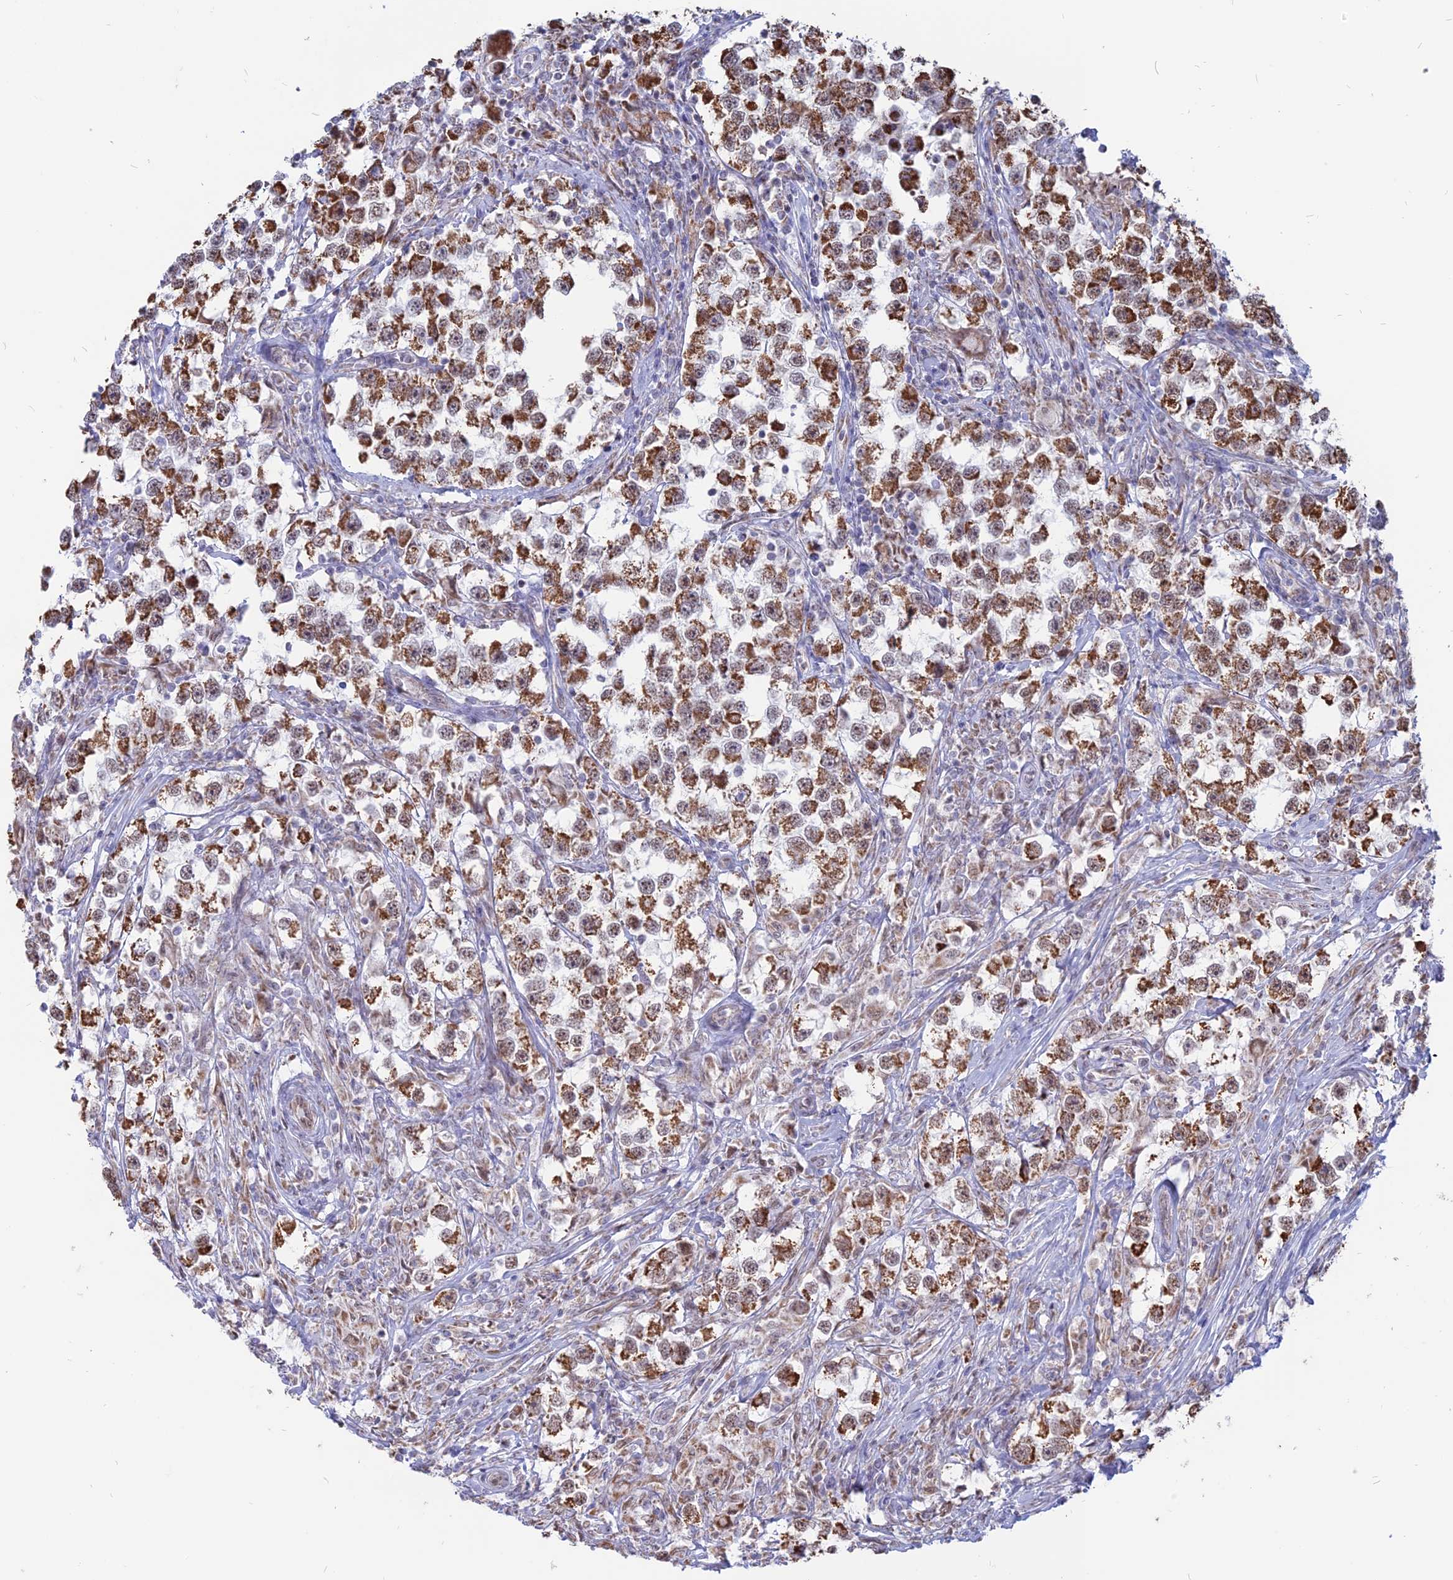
{"staining": {"intensity": "strong", "quantity": ">75%", "location": "cytoplasmic/membranous"}, "tissue": "testis cancer", "cell_type": "Tumor cells", "image_type": "cancer", "snomed": [{"axis": "morphology", "description": "Seminoma, NOS"}, {"axis": "topography", "description": "Testis"}], "caption": "Seminoma (testis) stained with a protein marker reveals strong staining in tumor cells.", "gene": "ARHGAP40", "patient": {"sex": "male", "age": 46}}